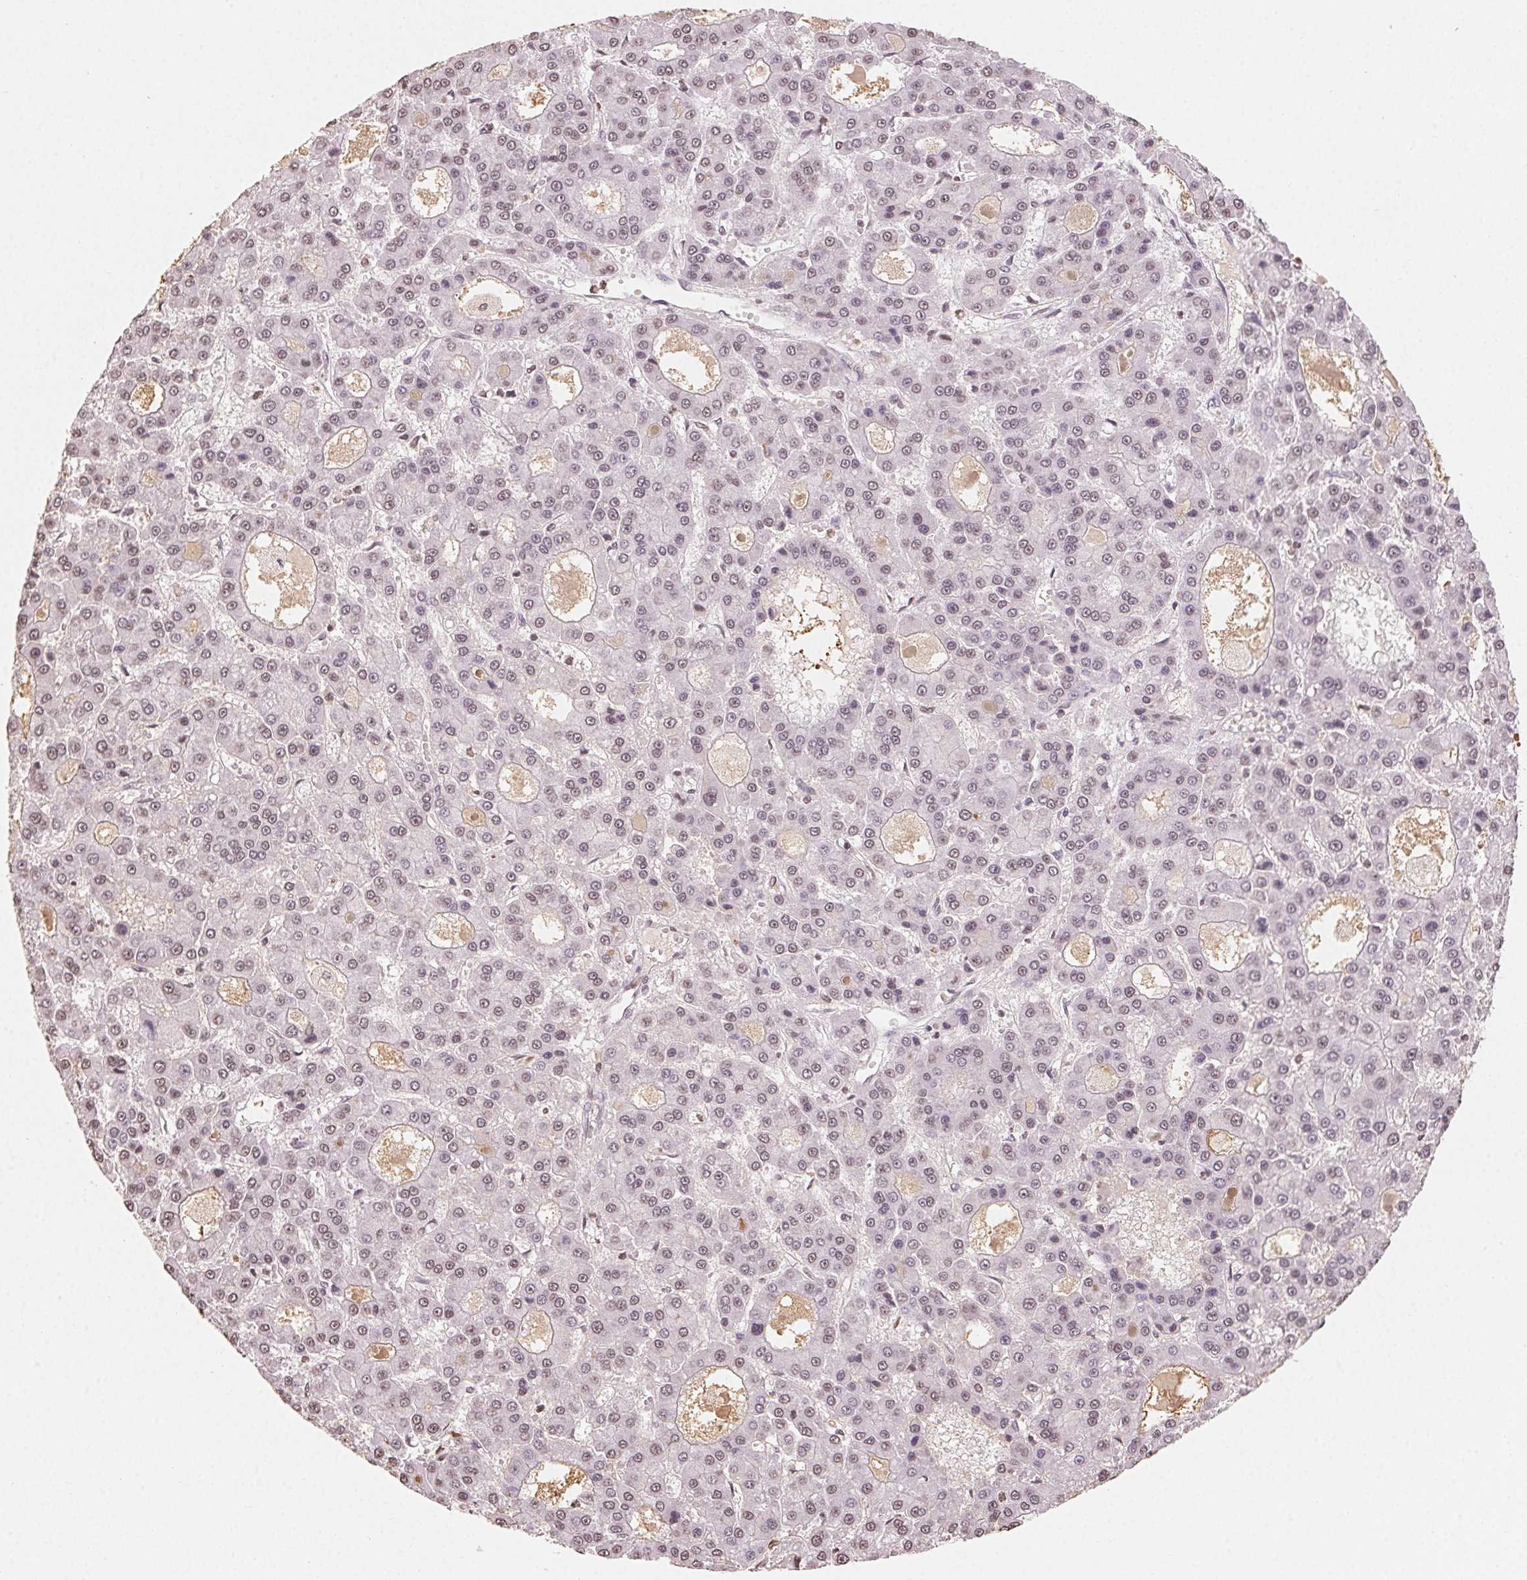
{"staining": {"intensity": "weak", "quantity": "25%-75%", "location": "nuclear"}, "tissue": "liver cancer", "cell_type": "Tumor cells", "image_type": "cancer", "snomed": [{"axis": "morphology", "description": "Carcinoma, Hepatocellular, NOS"}, {"axis": "topography", "description": "Liver"}], "caption": "An image showing weak nuclear expression in about 25%-75% of tumor cells in liver cancer, as visualized by brown immunohistochemical staining.", "gene": "TBP", "patient": {"sex": "male", "age": 70}}